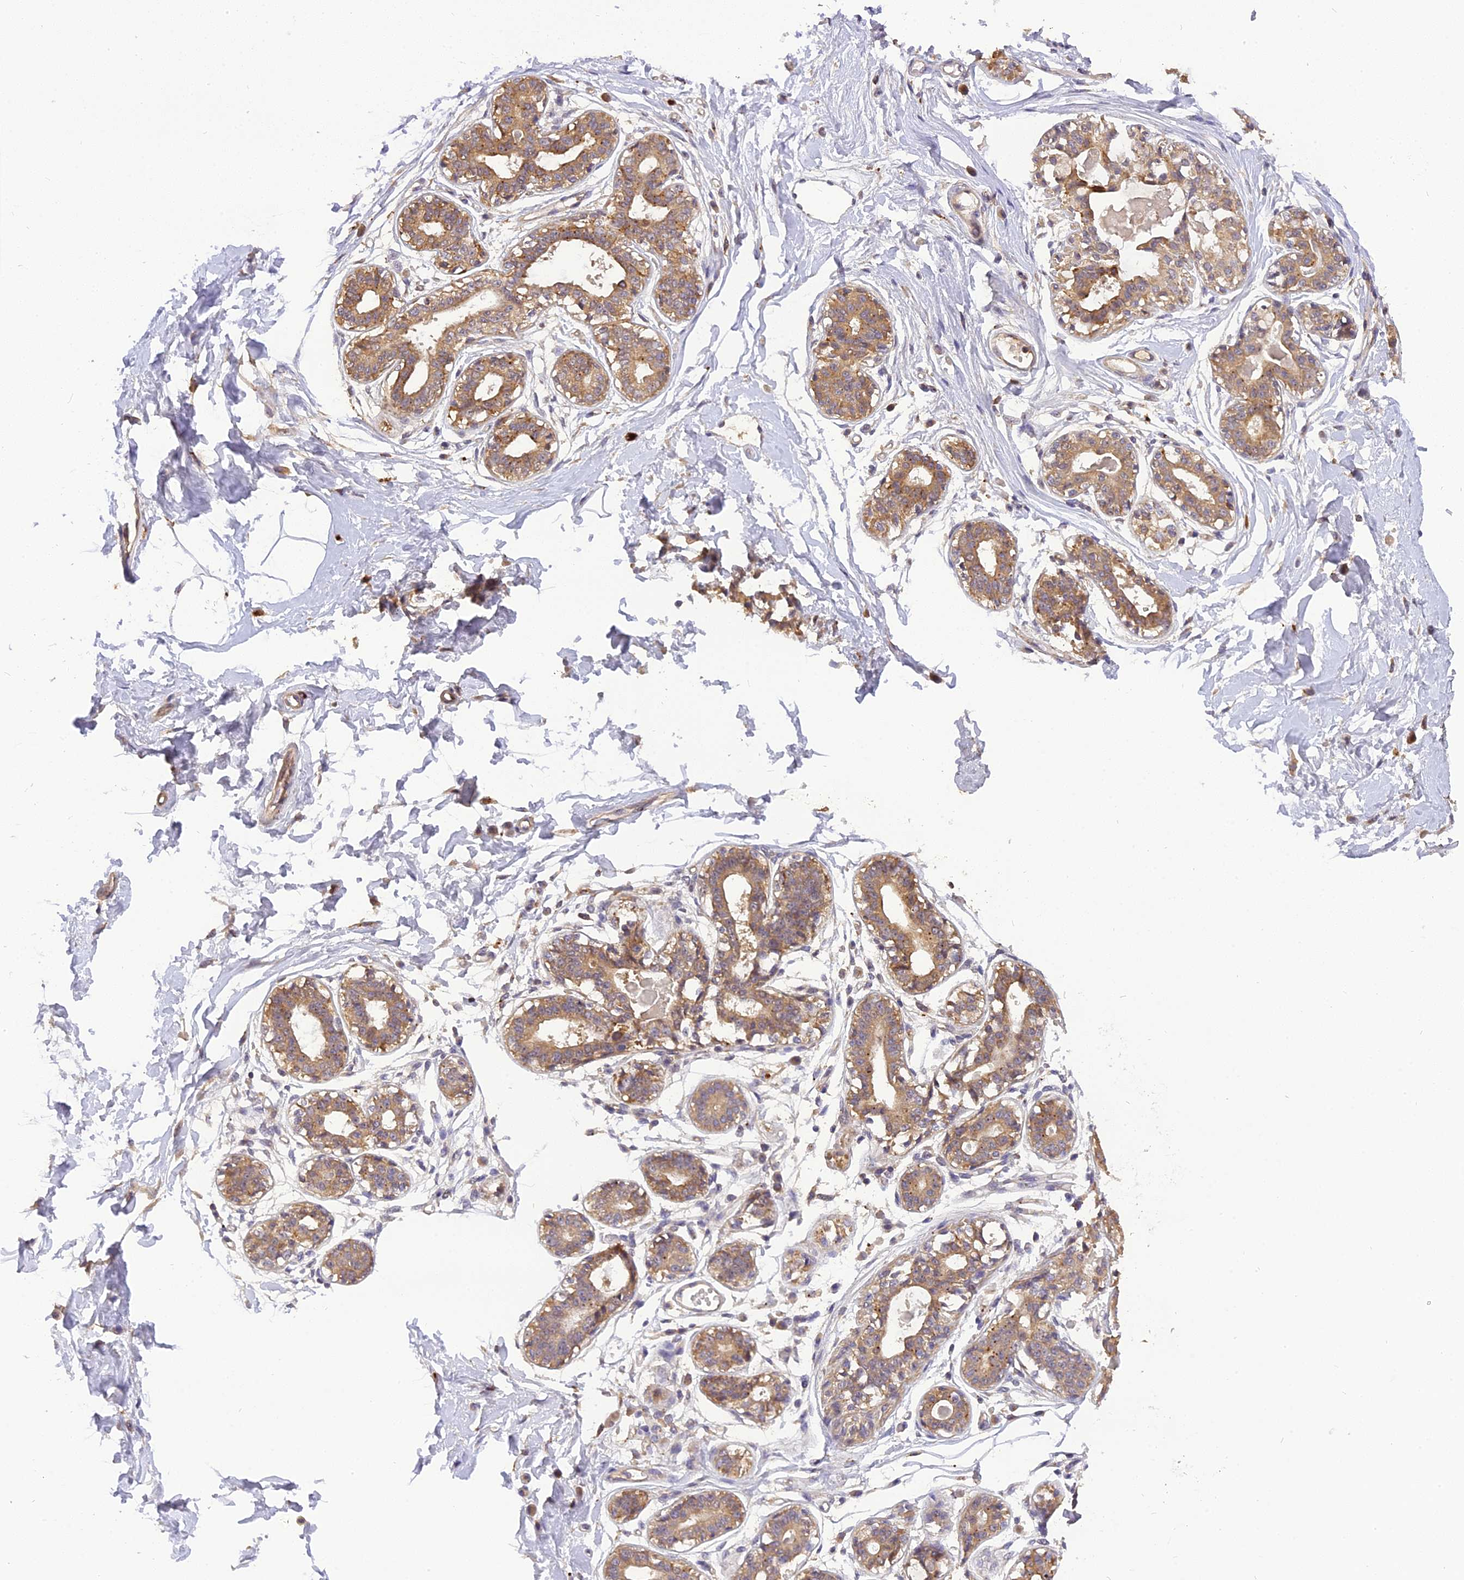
{"staining": {"intensity": "negative", "quantity": "none", "location": "none"}, "tissue": "breast", "cell_type": "Adipocytes", "image_type": "normal", "snomed": [{"axis": "morphology", "description": "Normal tissue, NOS"}, {"axis": "topography", "description": "Breast"}], "caption": "Immunohistochemical staining of normal human breast shows no significant staining in adipocytes.", "gene": "FNIP2", "patient": {"sex": "female", "age": 45}}